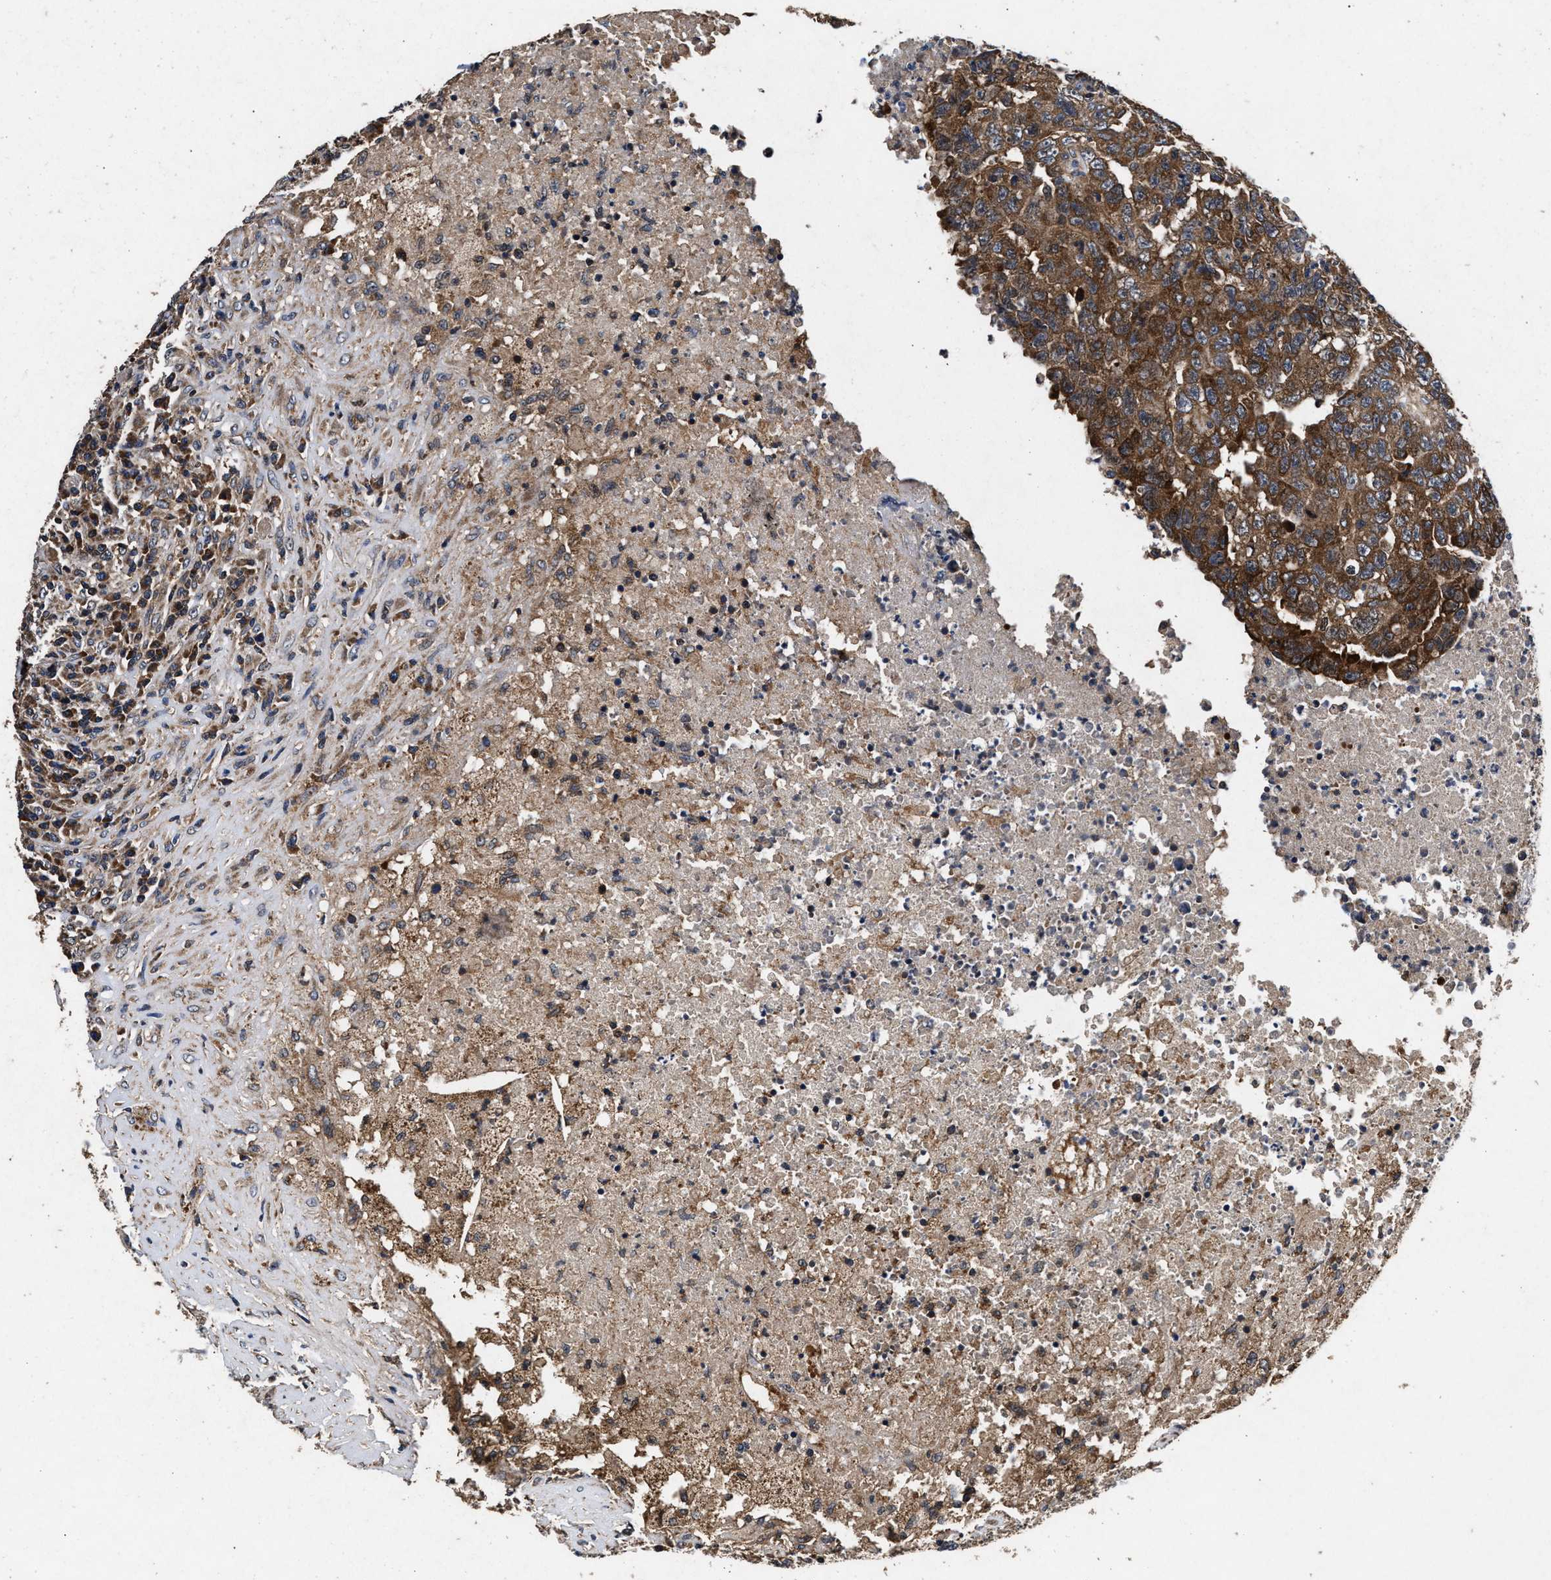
{"staining": {"intensity": "moderate", "quantity": "25%-75%", "location": "cytoplasmic/membranous"}, "tissue": "testis cancer", "cell_type": "Tumor cells", "image_type": "cancer", "snomed": [{"axis": "morphology", "description": "Necrosis, NOS"}, {"axis": "morphology", "description": "Carcinoma, Embryonal, NOS"}, {"axis": "topography", "description": "Testis"}], "caption": "This is a micrograph of IHC staining of embryonal carcinoma (testis), which shows moderate expression in the cytoplasmic/membranous of tumor cells.", "gene": "NFKB2", "patient": {"sex": "male", "age": 19}}